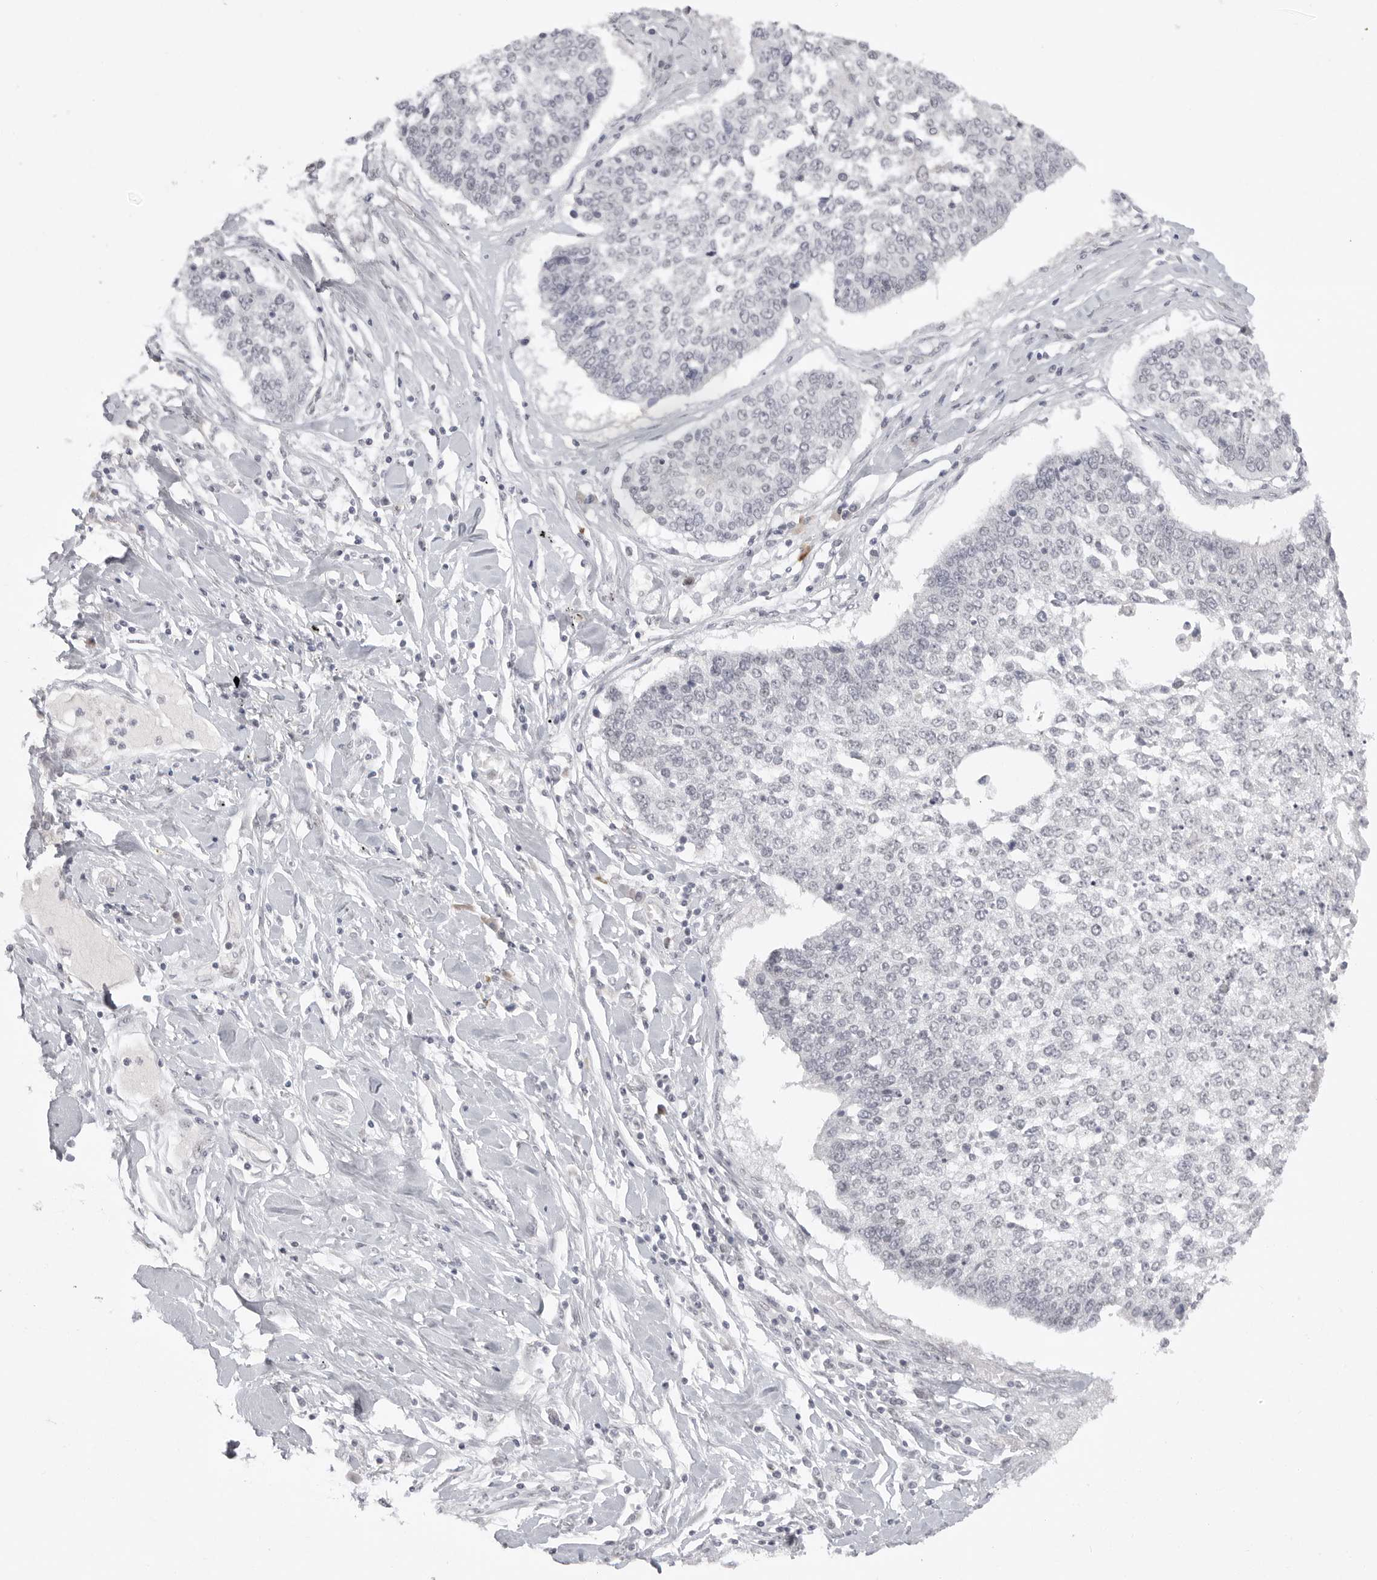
{"staining": {"intensity": "negative", "quantity": "none", "location": "none"}, "tissue": "lung cancer", "cell_type": "Tumor cells", "image_type": "cancer", "snomed": [{"axis": "morphology", "description": "Normal tissue, NOS"}, {"axis": "morphology", "description": "Squamous cell carcinoma, NOS"}, {"axis": "topography", "description": "Cartilage tissue"}, {"axis": "topography", "description": "Bronchus"}, {"axis": "topography", "description": "Lung"}, {"axis": "topography", "description": "Peripheral nerve tissue"}], "caption": "Lung squamous cell carcinoma stained for a protein using IHC reveals no expression tumor cells.", "gene": "TCTN3", "patient": {"sex": "female", "age": 49}}